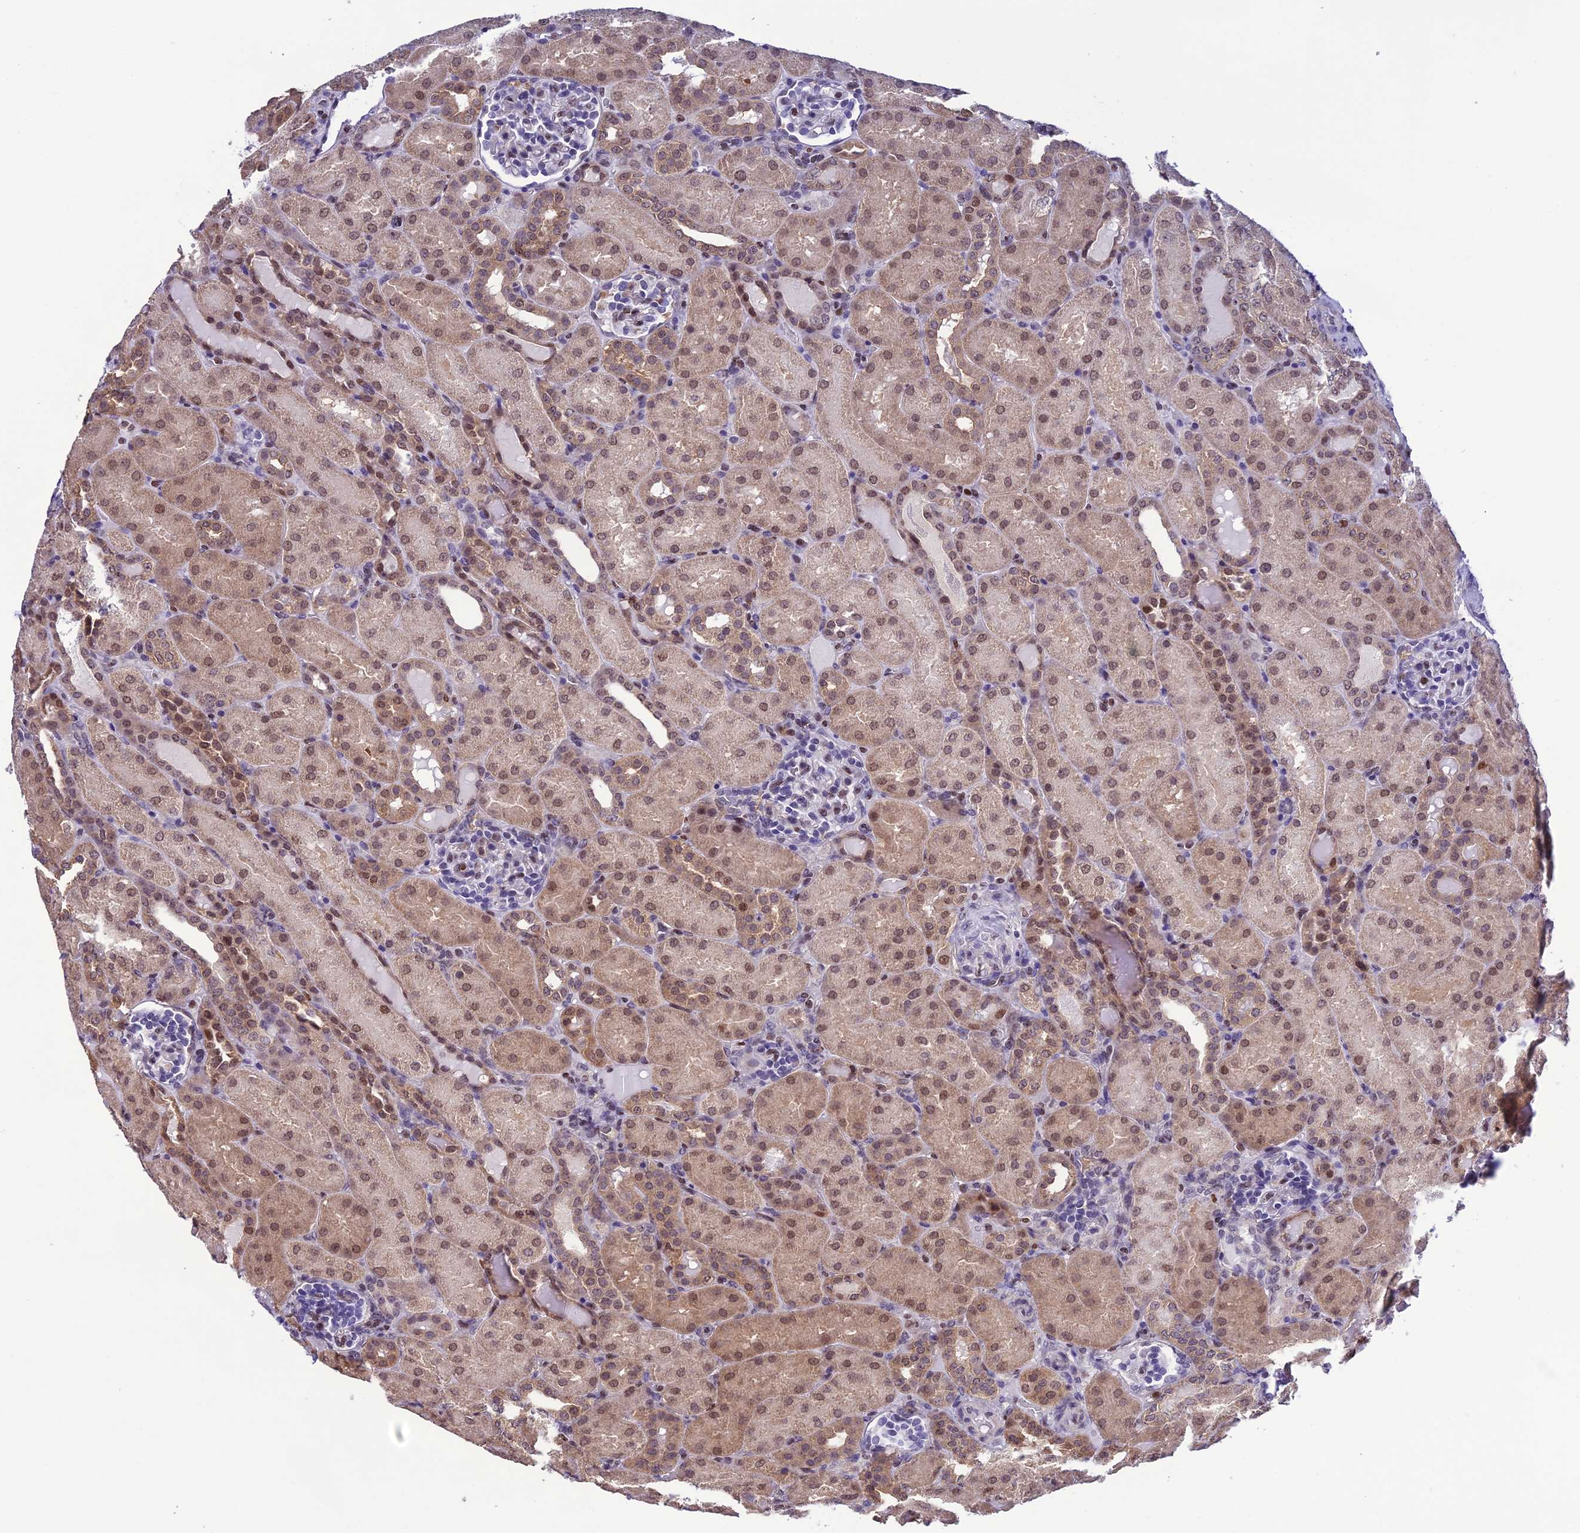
{"staining": {"intensity": "weak", "quantity": "25%-75%", "location": "nuclear"}, "tissue": "kidney", "cell_type": "Cells in glomeruli", "image_type": "normal", "snomed": [{"axis": "morphology", "description": "Normal tissue, NOS"}, {"axis": "topography", "description": "Kidney"}], "caption": "This image reveals IHC staining of unremarkable human kidney, with low weak nuclear positivity in approximately 25%-75% of cells in glomeruli.", "gene": "MIS12", "patient": {"sex": "male", "age": 1}}